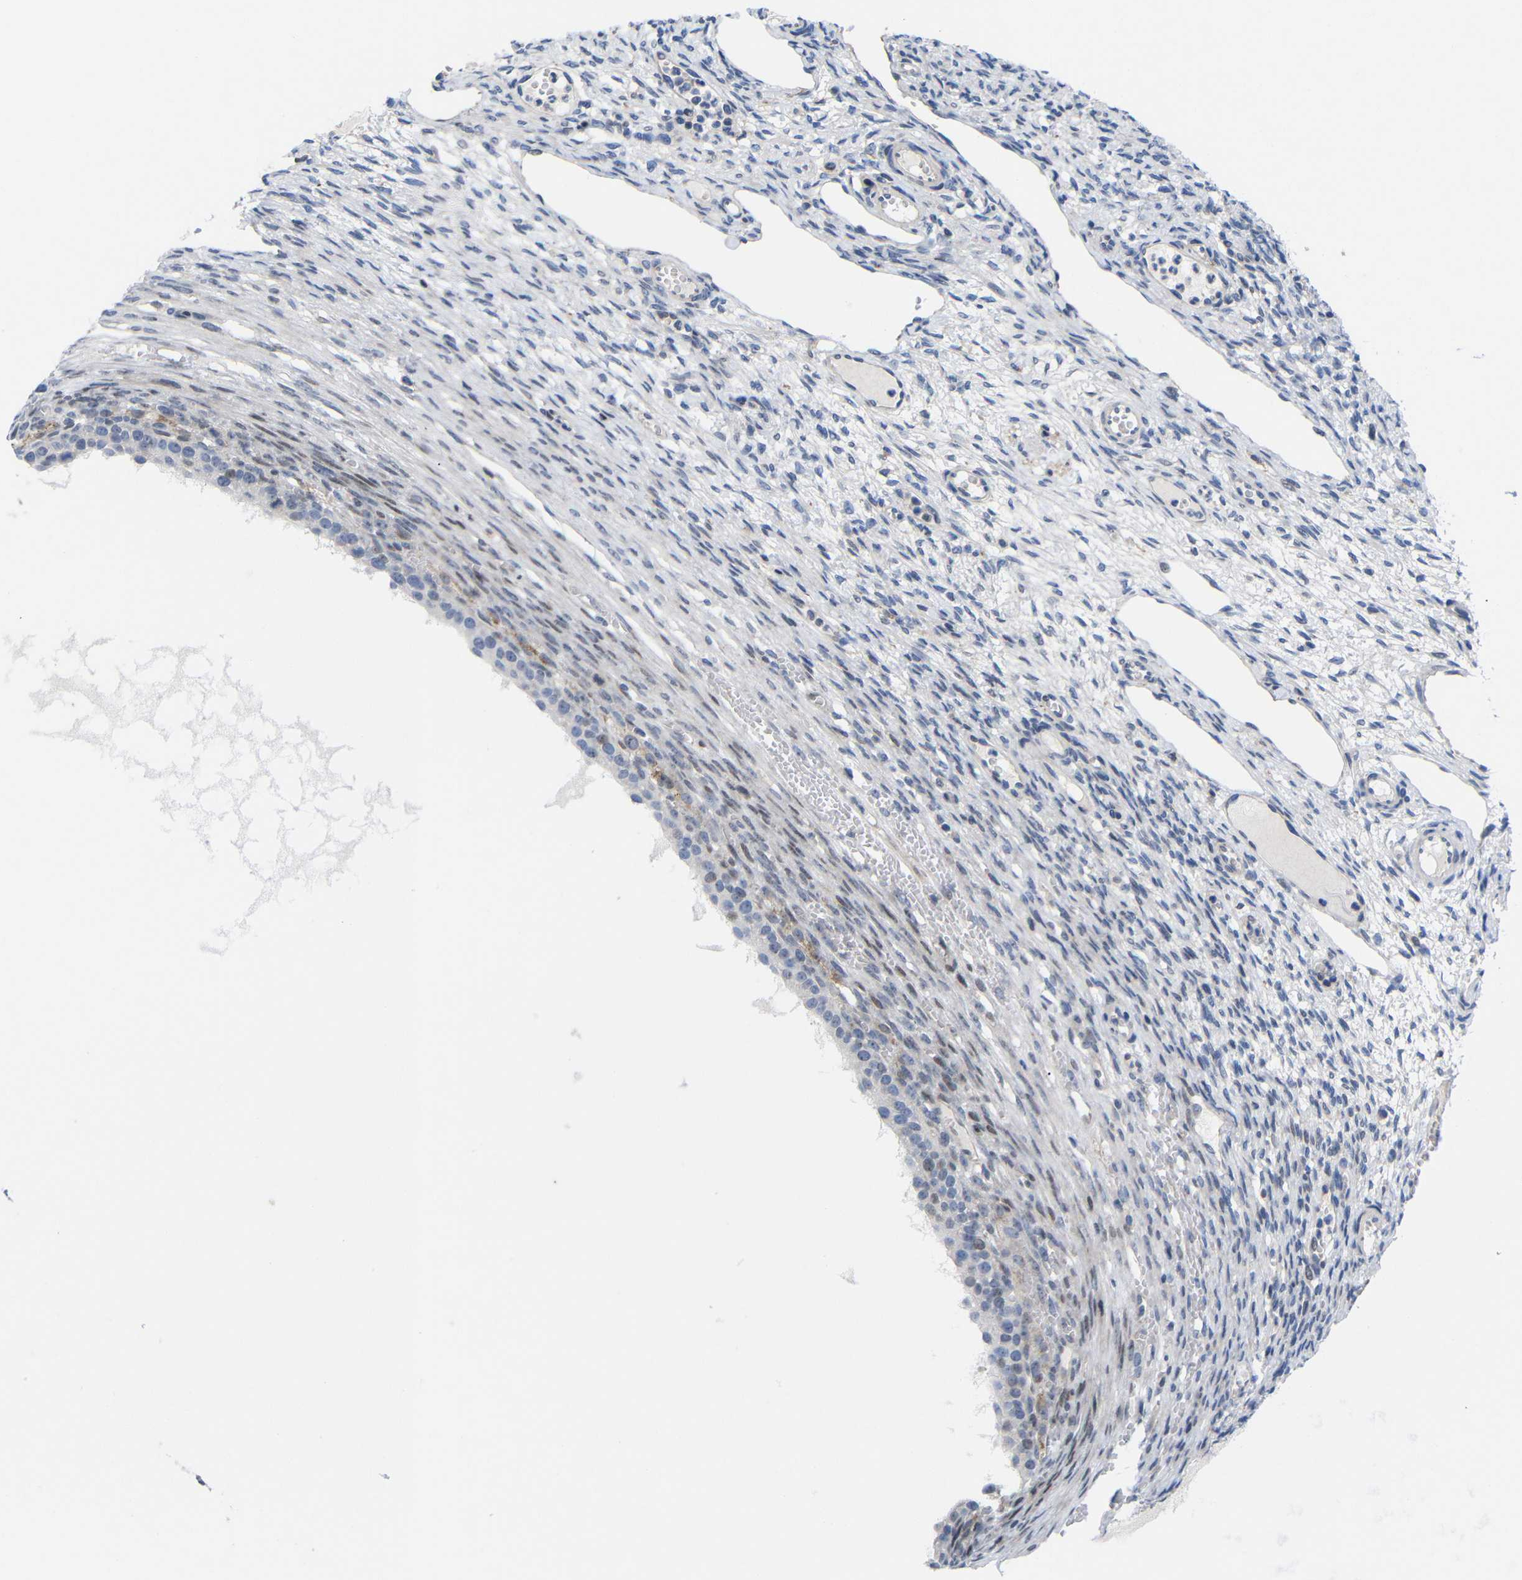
{"staining": {"intensity": "negative", "quantity": "none", "location": "none"}, "tissue": "ovary", "cell_type": "Ovarian stroma cells", "image_type": "normal", "snomed": [{"axis": "morphology", "description": "Normal tissue, NOS"}, {"axis": "topography", "description": "Ovary"}], "caption": "The image demonstrates no staining of ovarian stroma cells in benign ovary. Nuclei are stained in blue.", "gene": "CMTM1", "patient": {"sex": "female", "age": 33}}